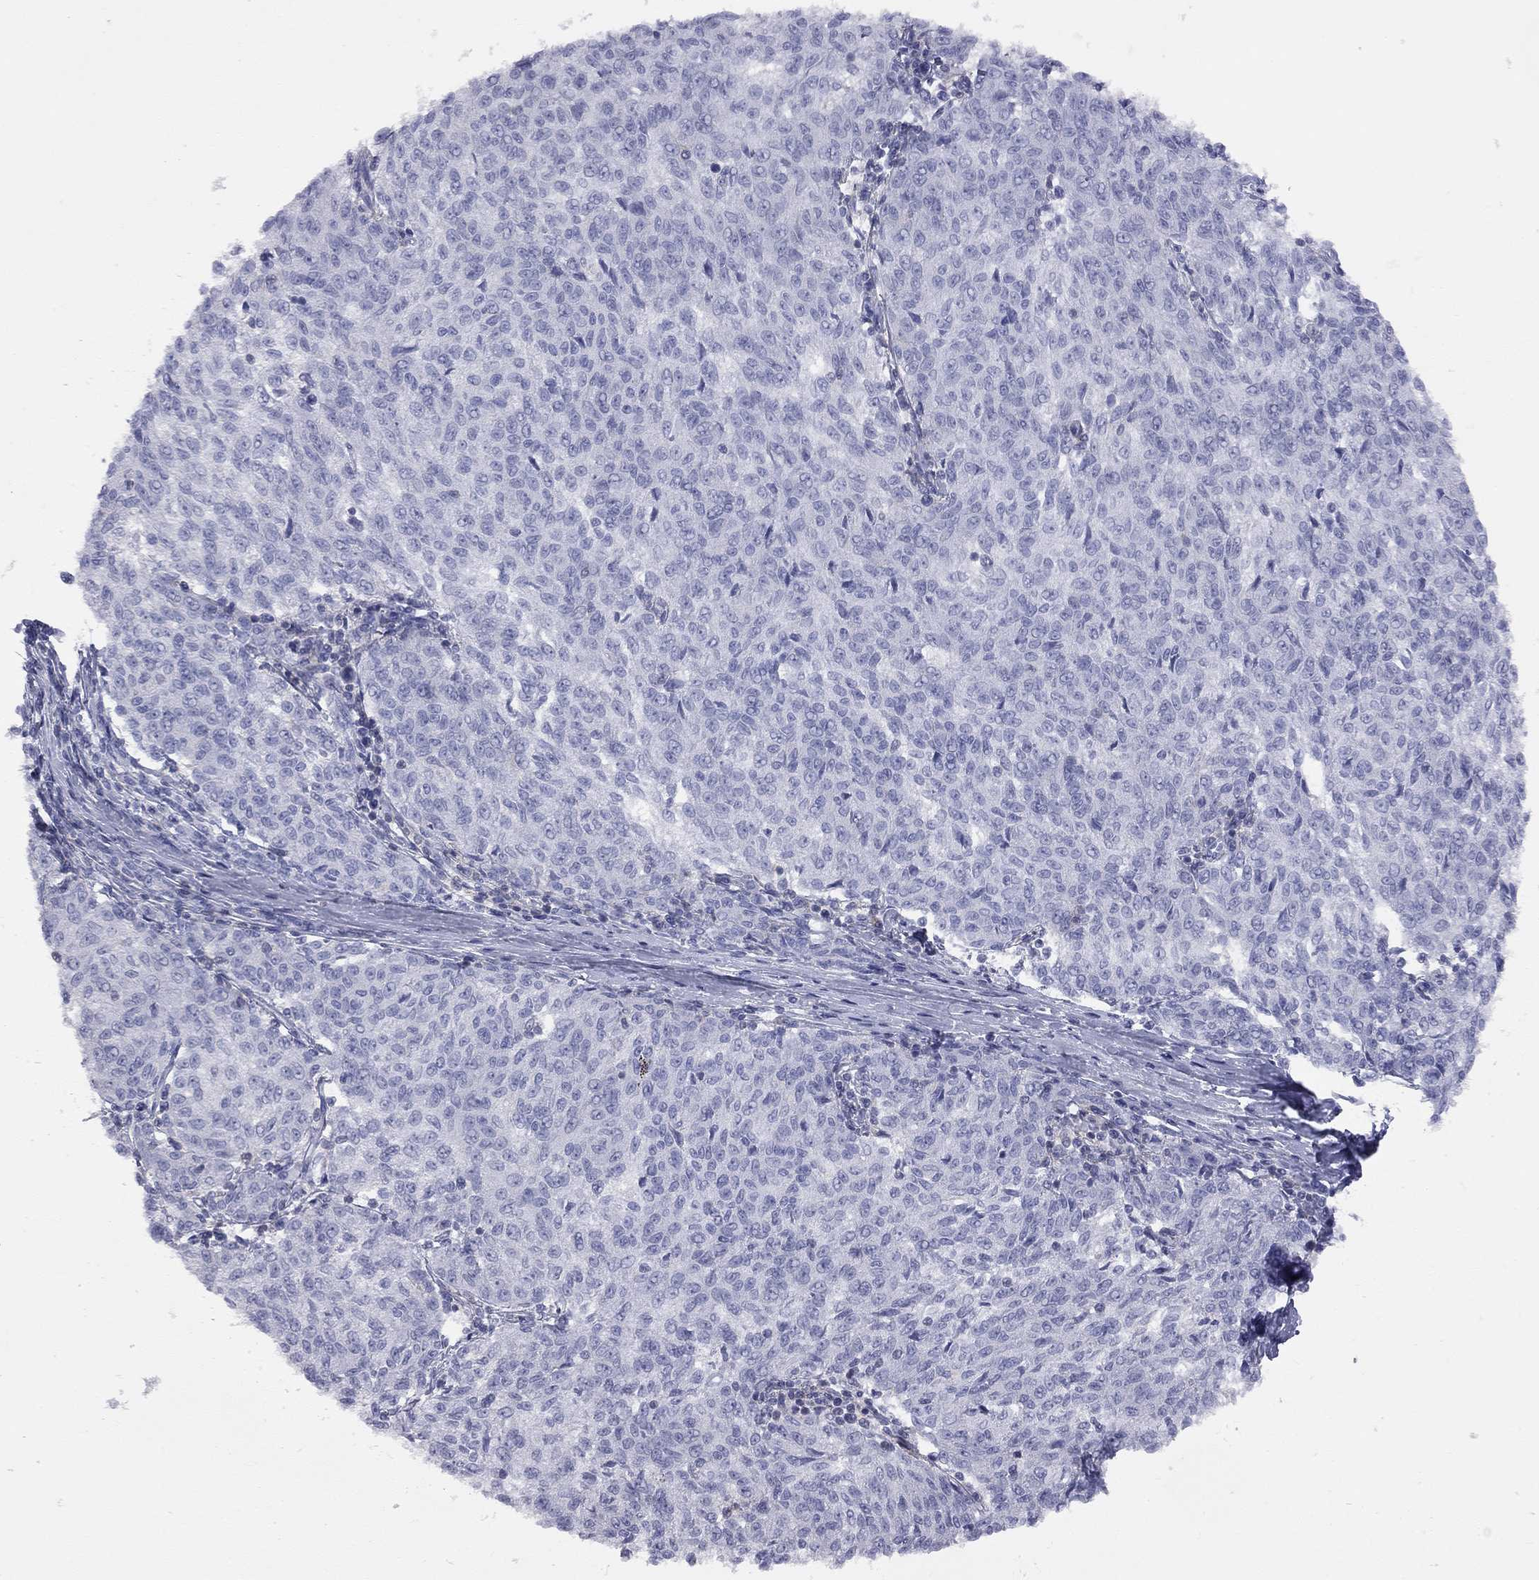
{"staining": {"intensity": "negative", "quantity": "none", "location": "none"}, "tissue": "melanoma", "cell_type": "Tumor cells", "image_type": "cancer", "snomed": [{"axis": "morphology", "description": "Malignant melanoma, NOS"}, {"axis": "topography", "description": "Skin"}], "caption": "Malignant melanoma stained for a protein using IHC exhibits no positivity tumor cells.", "gene": "ADCYAP1", "patient": {"sex": "female", "age": 72}}